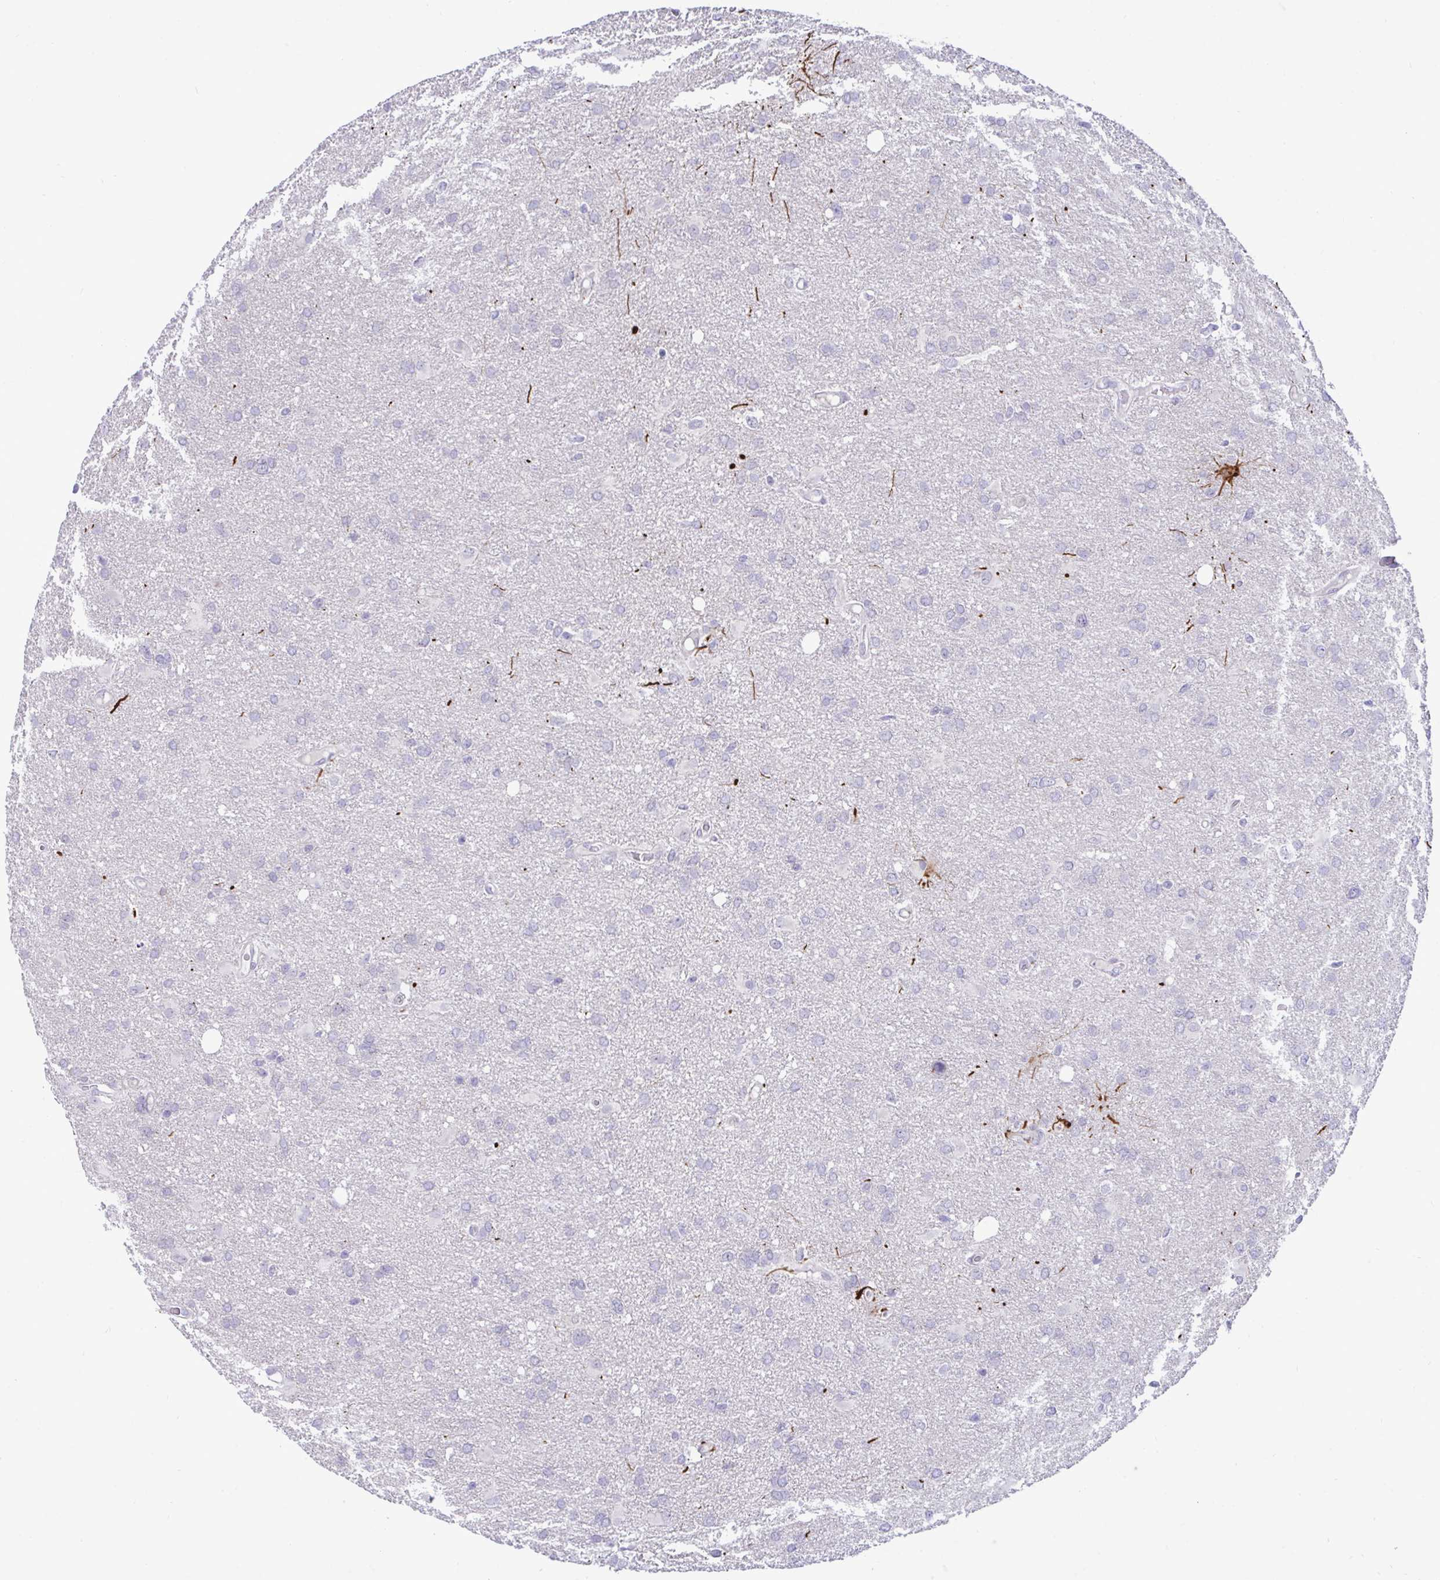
{"staining": {"intensity": "negative", "quantity": "none", "location": "none"}, "tissue": "glioma", "cell_type": "Tumor cells", "image_type": "cancer", "snomed": [{"axis": "morphology", "description": "Glioma, malignant, High grade"}, {"axis": "topography", "description": "Brain"}], "caption": "A high-resolution image shows immunohistochemistry (IHC) staining of malignant high-grade glioma, which demonstrates no significant positivity in tumor cells.", "gene": "EPOP", "patient": {"sex": "male", "age": 53}}